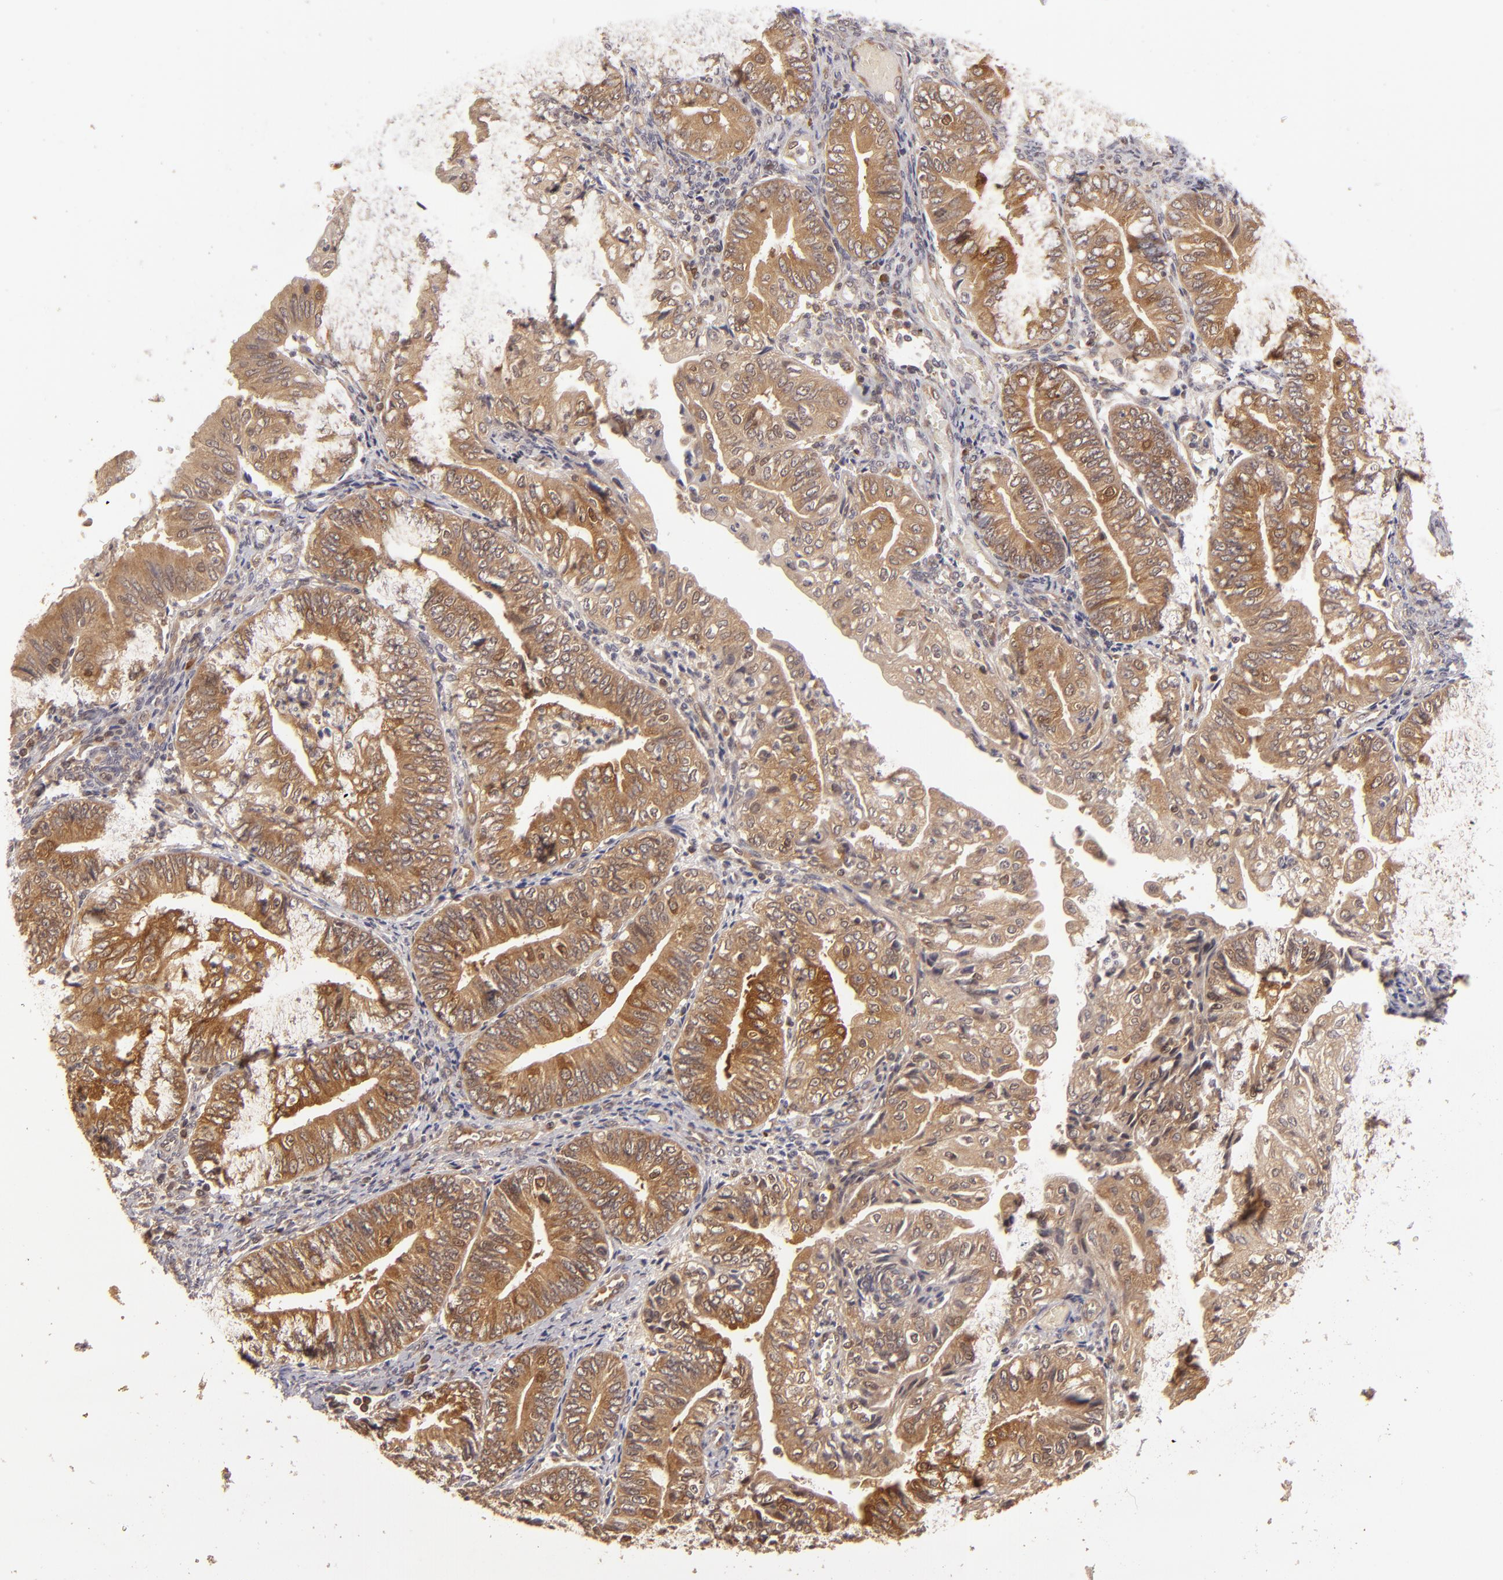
{"staining": {"intensity": "moderate", "quantity": ">75%", "location": "cytoplasmic/membranous"}, "tissue": "endometrial cancer", "cell_type": "Tumor cells", "image_type": "cancer", "snomed": [{"axis": "morphology", "description": "Adenocarcinoma, NOS"}, {"axis": "topography", "description": "Endometrium"}], "caption": "IHC (DAB) staining of human endometrial cancer displays moderate cytoplasmic/membranous protein positivity in about >75% of tumor cells.", "gene": "MAPK3", "patient": {"sex": "female", "age": 55}}